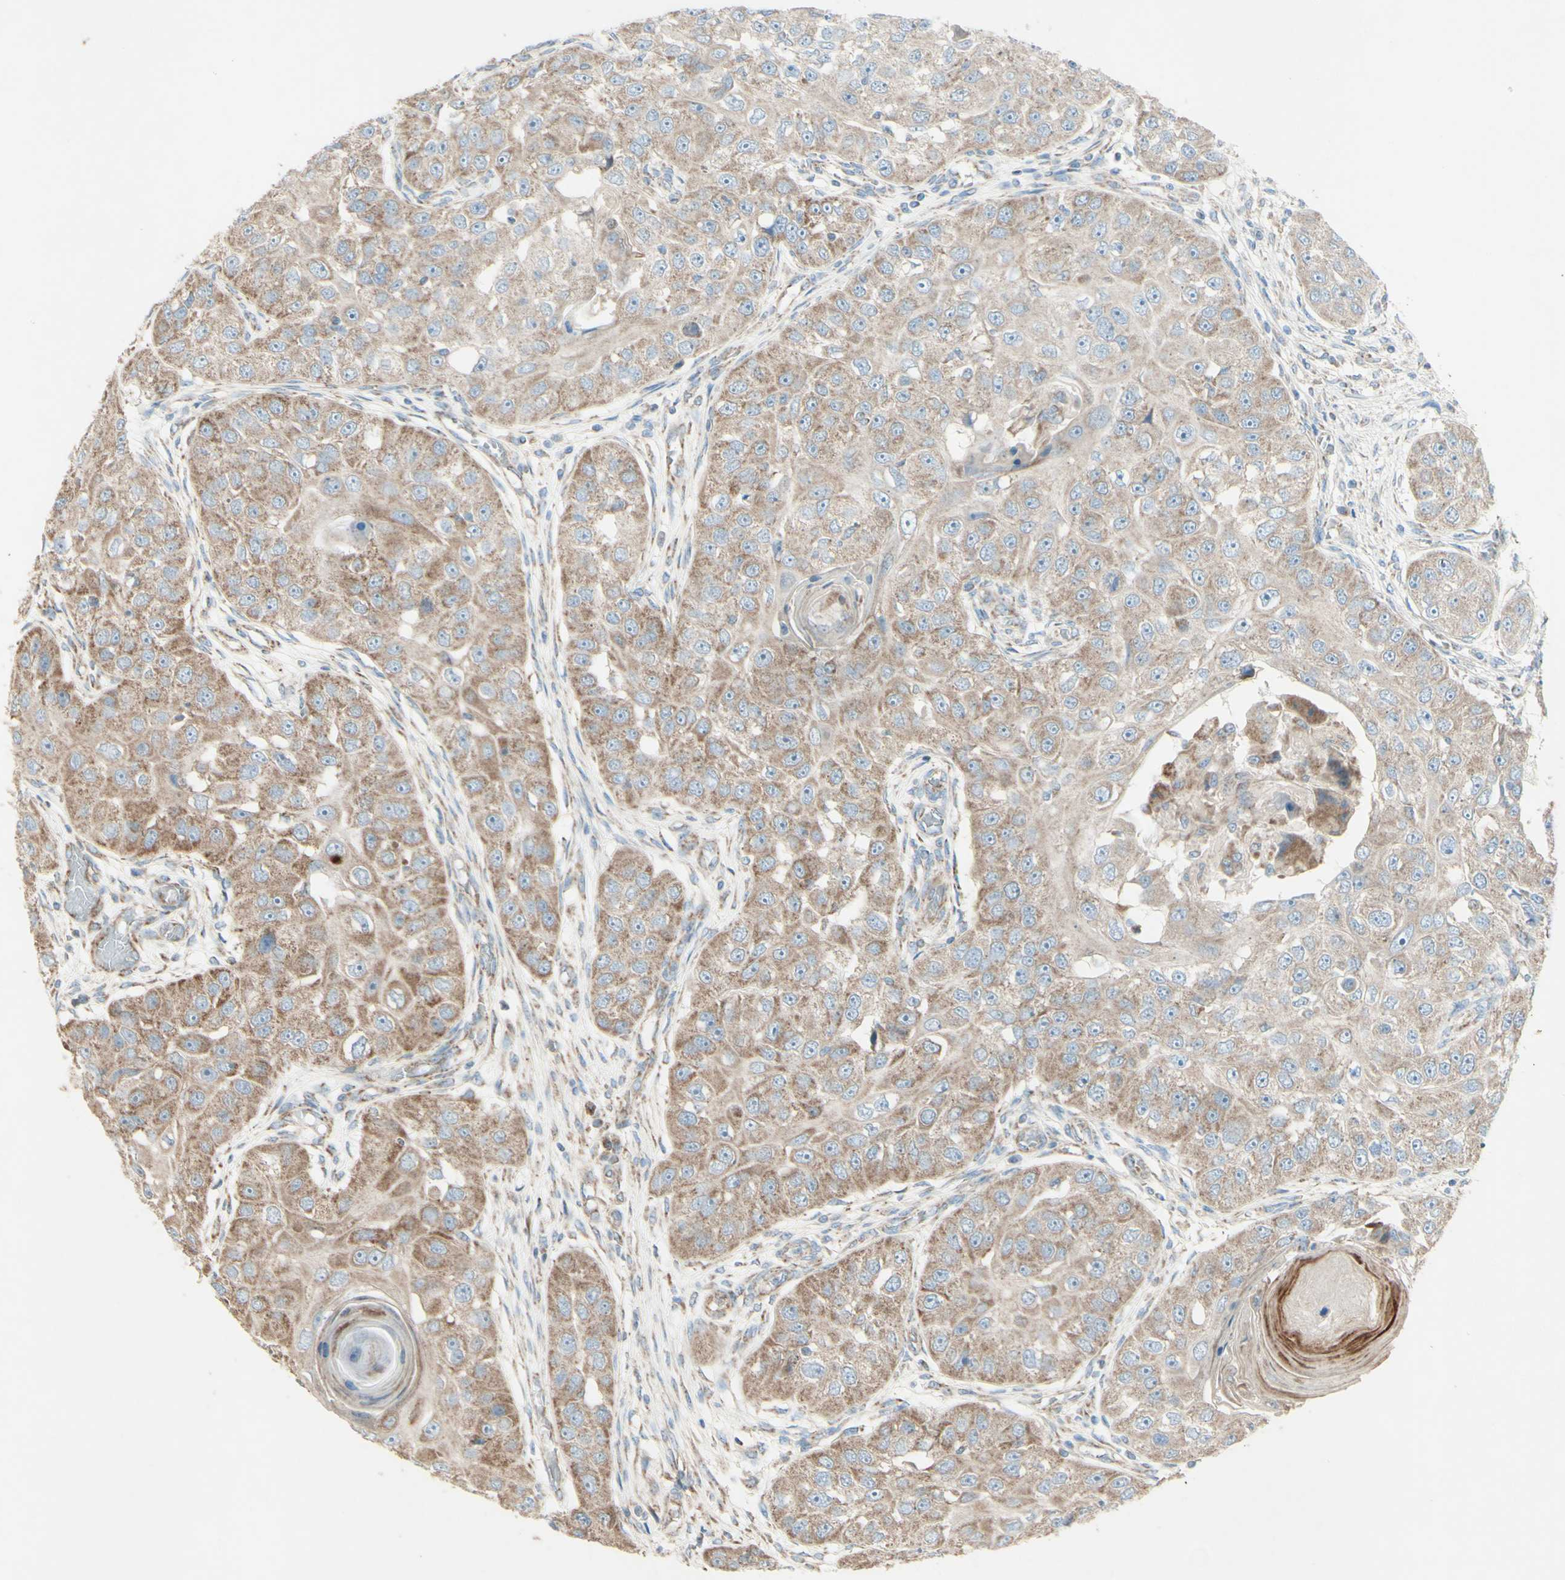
{"staining": {"intensity": "moderate", "quantity": ">75%", "location": "cytoplasmic/membranous"}, "tissue": "head and neck cancer", "cell_type": "Tumor cells", "image_type": "cancer", "snomed": [{"axis": "morphology", "description": "Normal tissue, NOS"}, {"axis": "morphology", "description": "Squamous cell carcinoma, NOS"}, {"axis": "topography", "description": "Skeletal muscle"}, {"axis": "topography", "description": "Head-Neck"}], "caption": "Squamous cell carcinoma (head and neck) stained for a protein shows moderate cytoplasmic/membranous positivity in tumor cells. Nuclei are stained in blue.", "gene": "RHOT1", "patient": {"sex": "male", "age": 51}}